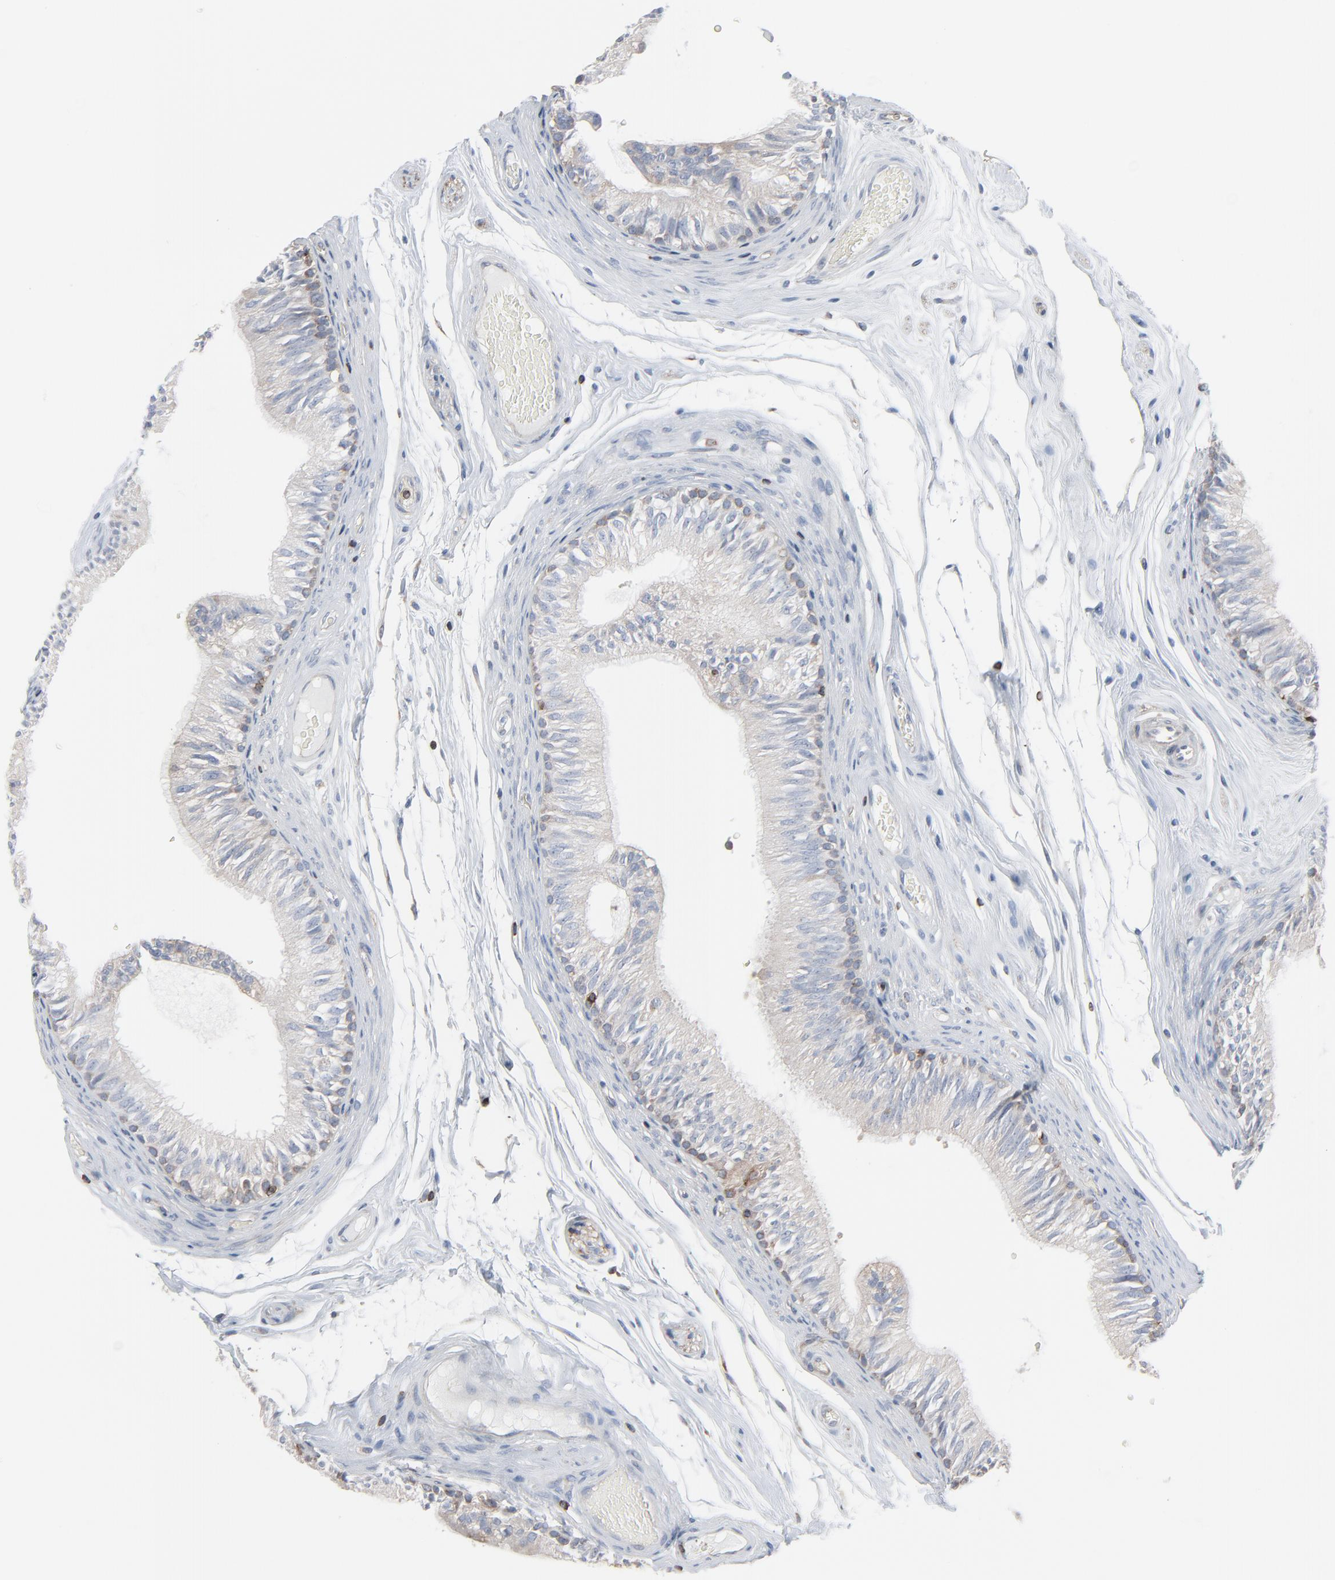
{"staining": {"intensity": "weak", "quantity": "<25%", "location": "cytoplasmic/membranous"}, "tissue": "epididymis", "cell_type": "Glandular cells", "image_type": "normal", "snomed": [{"axis": "morphology", "description": "Normal tissue, NOS"}, {"axis": "topography", "description": "Testis"}, {"axis": "topography", "description": "Epididymis"}], "caption": "Glandular cells show no significant protein expression in benign epididymis. (DAB IHC, high magnification).", "gene": "OPTN", "patient": {"sex": "male", "age": 36}}